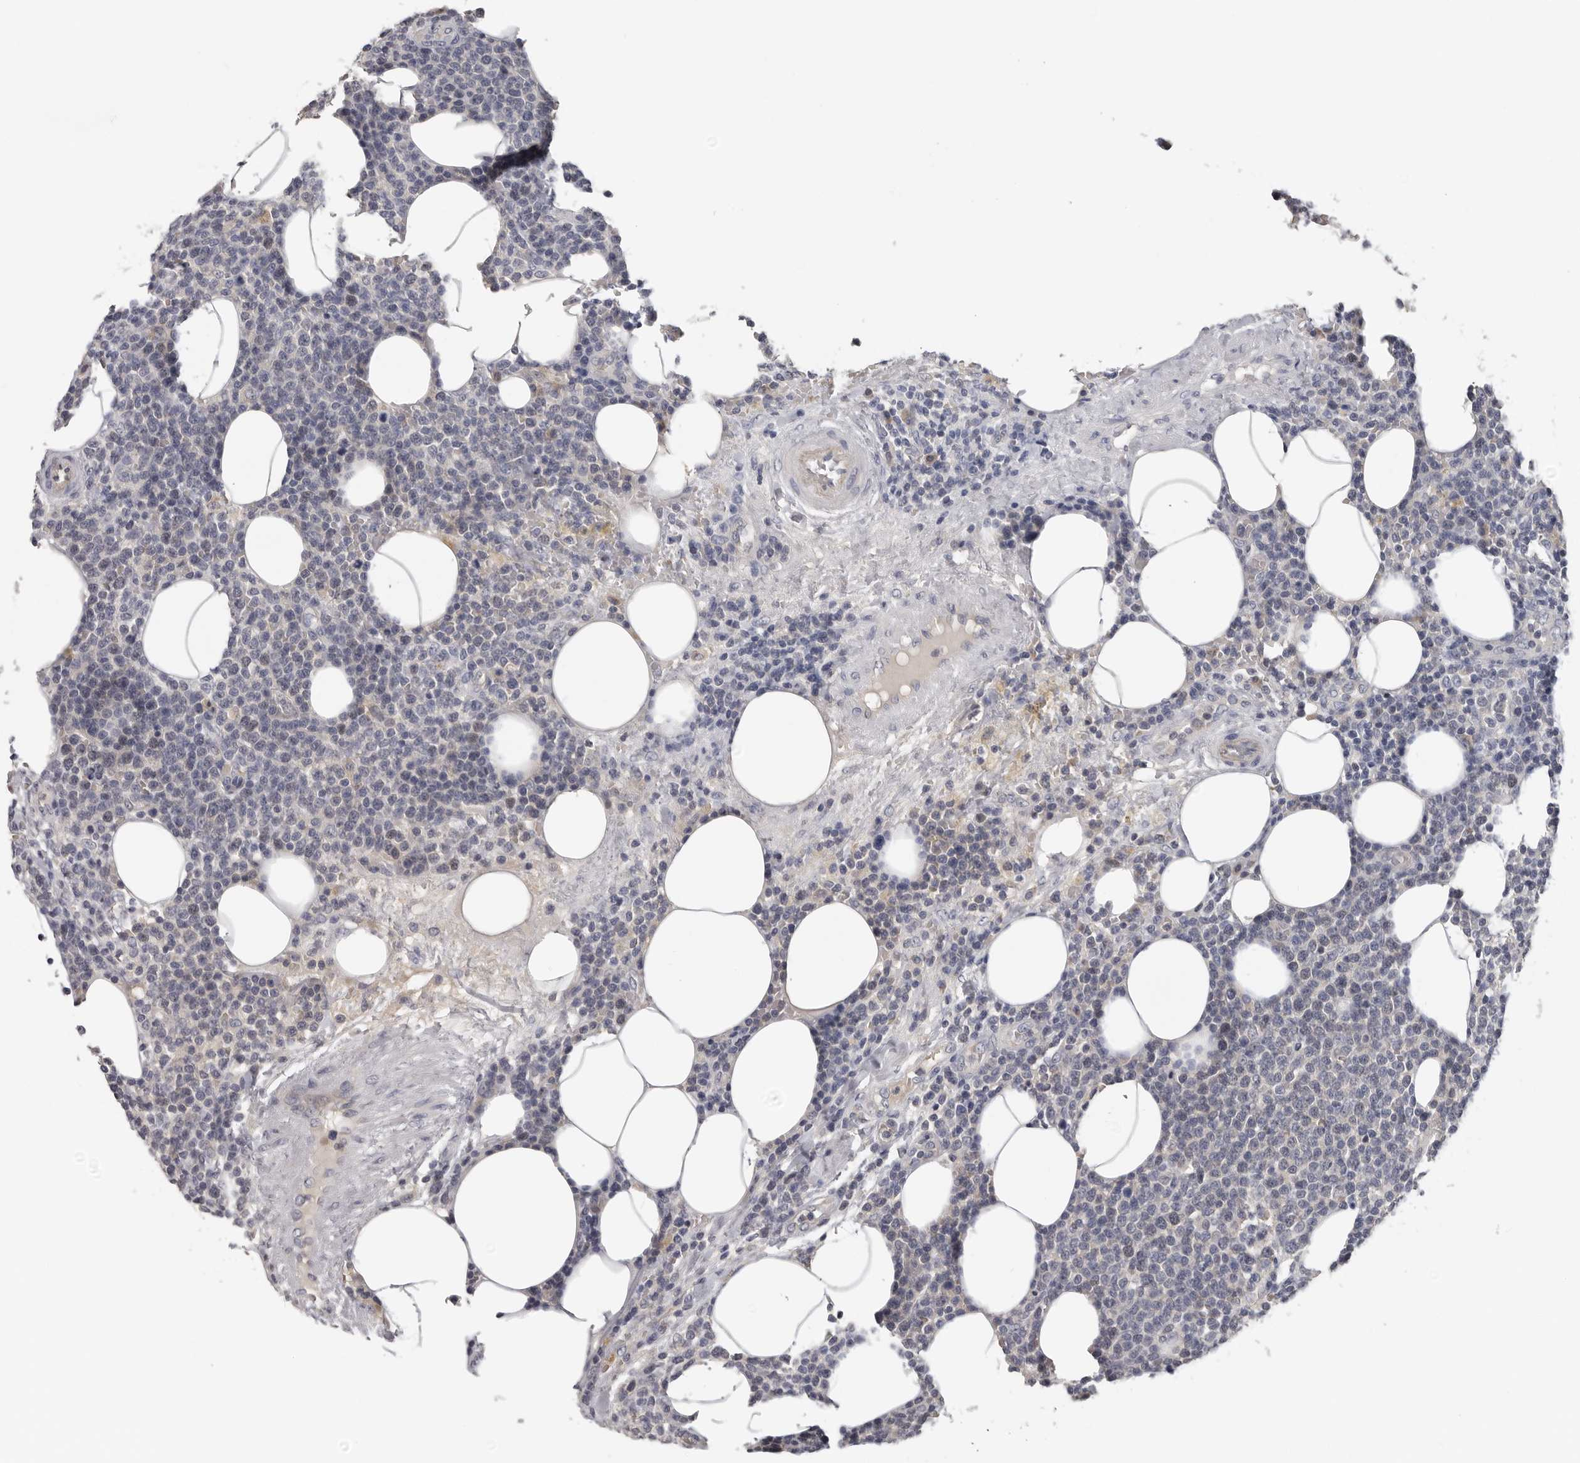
{"staining": {"intensity": "negative", "quantity": "none", "location": "none"}, "tissue": "lymphoma", "cell_type": "Tumor cells", "image_type": "cancer", "snomed": [{"axis": "morphology", "description": "Malignant lymphoma, non-Hodgkin's type, High grade"}, {"axis": "topography", "description": "Lymph node"}], "caption": "The immunohistochemistry histopathology image has no significant positivity in tumor cells of malignant lymphoma, non-Hodgkin's type (high-grade) tissue.", "gene": "KIF2B", "patient": {"sex": "male", "age": 61}}